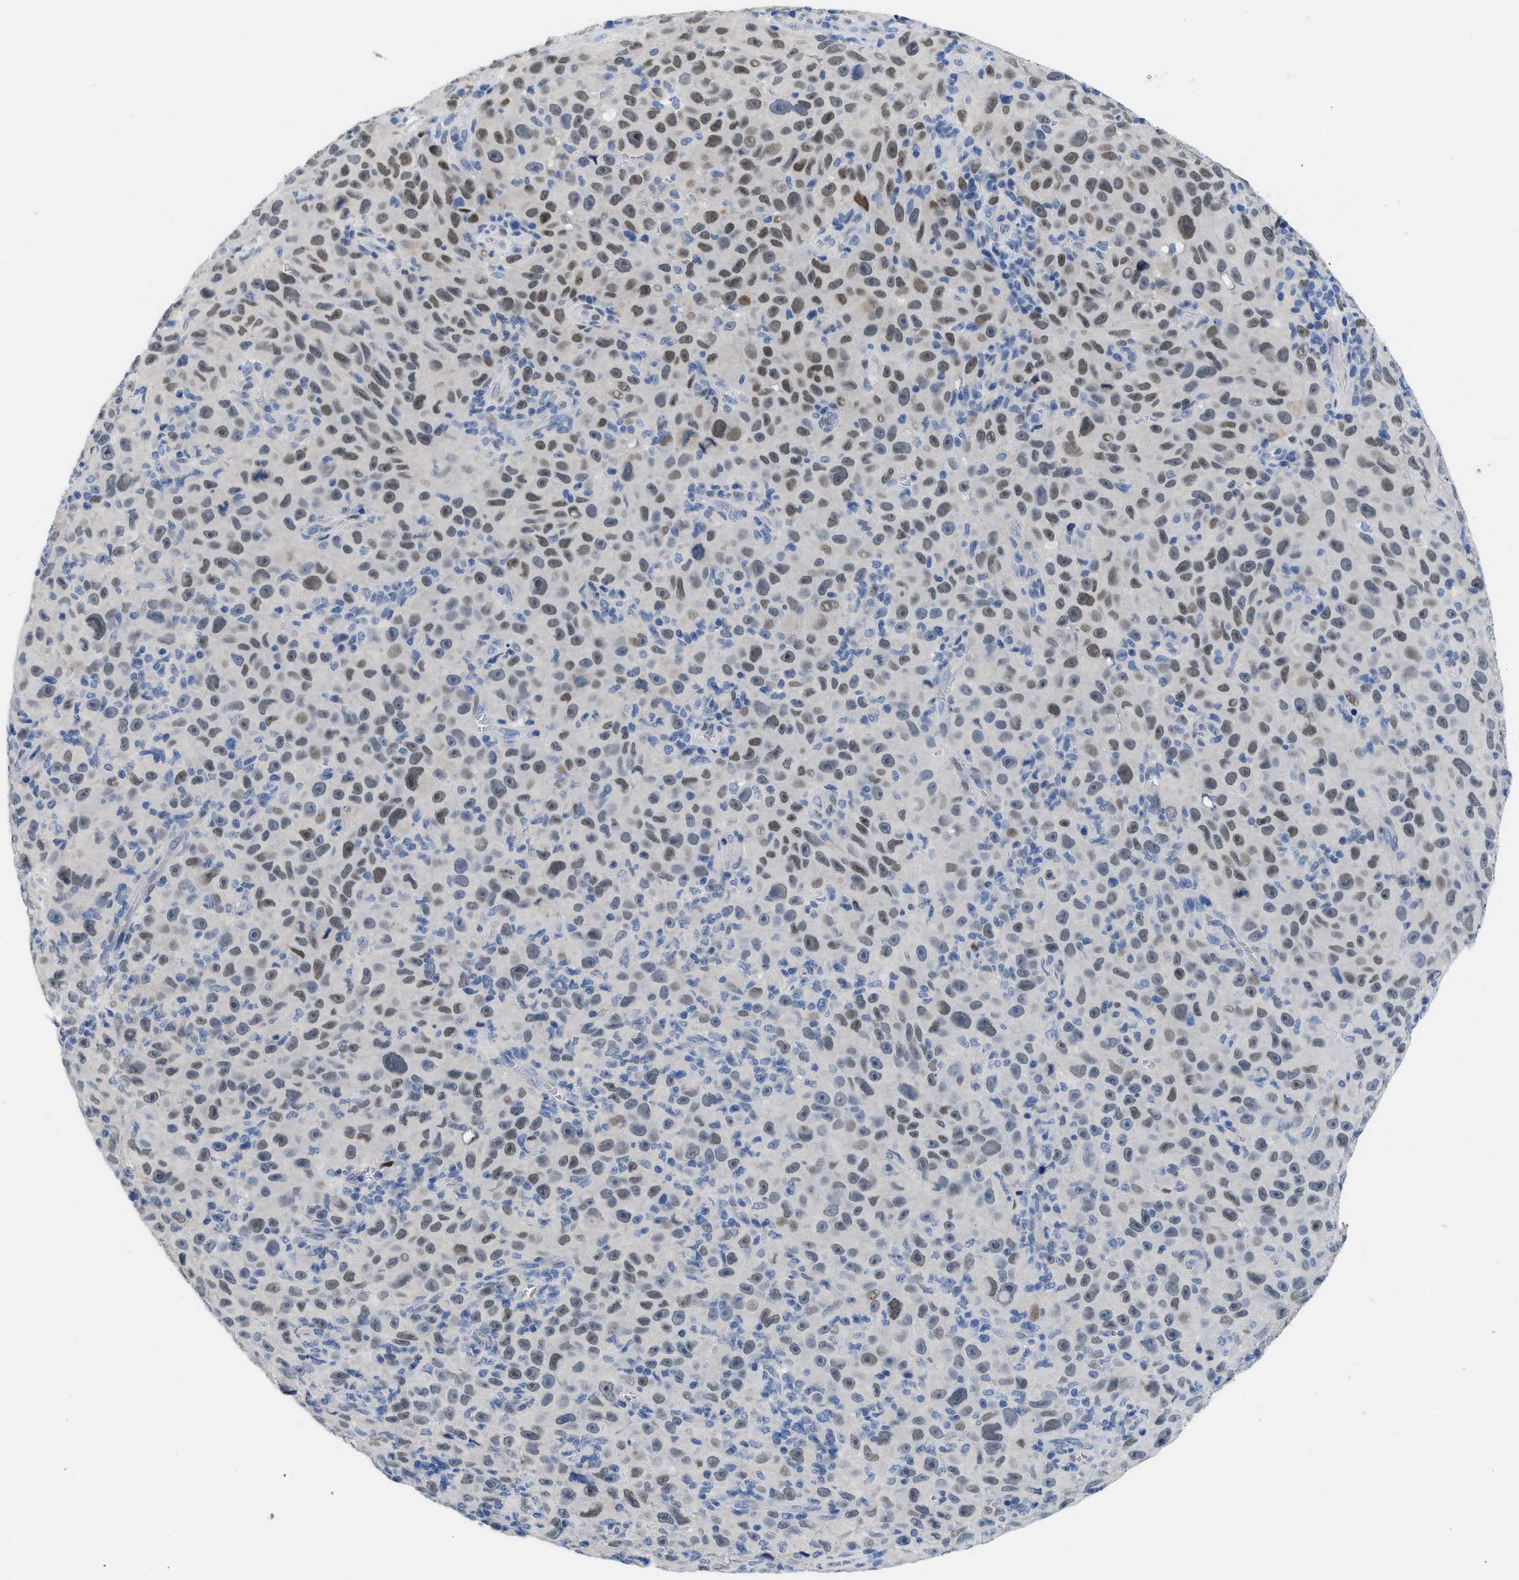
{"staining": {"intensity": "moderate", "quantity": ">75%", "location": "nuclear"}, "tissue": "melanoma", "cell_type": "Tumor cells", "image_type": "cancer", "snomed": [{"axis": "morphology", "description": "Malignant melanoma, NOS"}, {"axis": "topography", "description": "Skin"}], "caption": "Immunohistochemical staining of malignant melanoma reveals medium levels of moderate nuclear expression in about >75% of tumor cells.", "gene": "NFIX", "patient": {"sex": "female", "age": 82}}